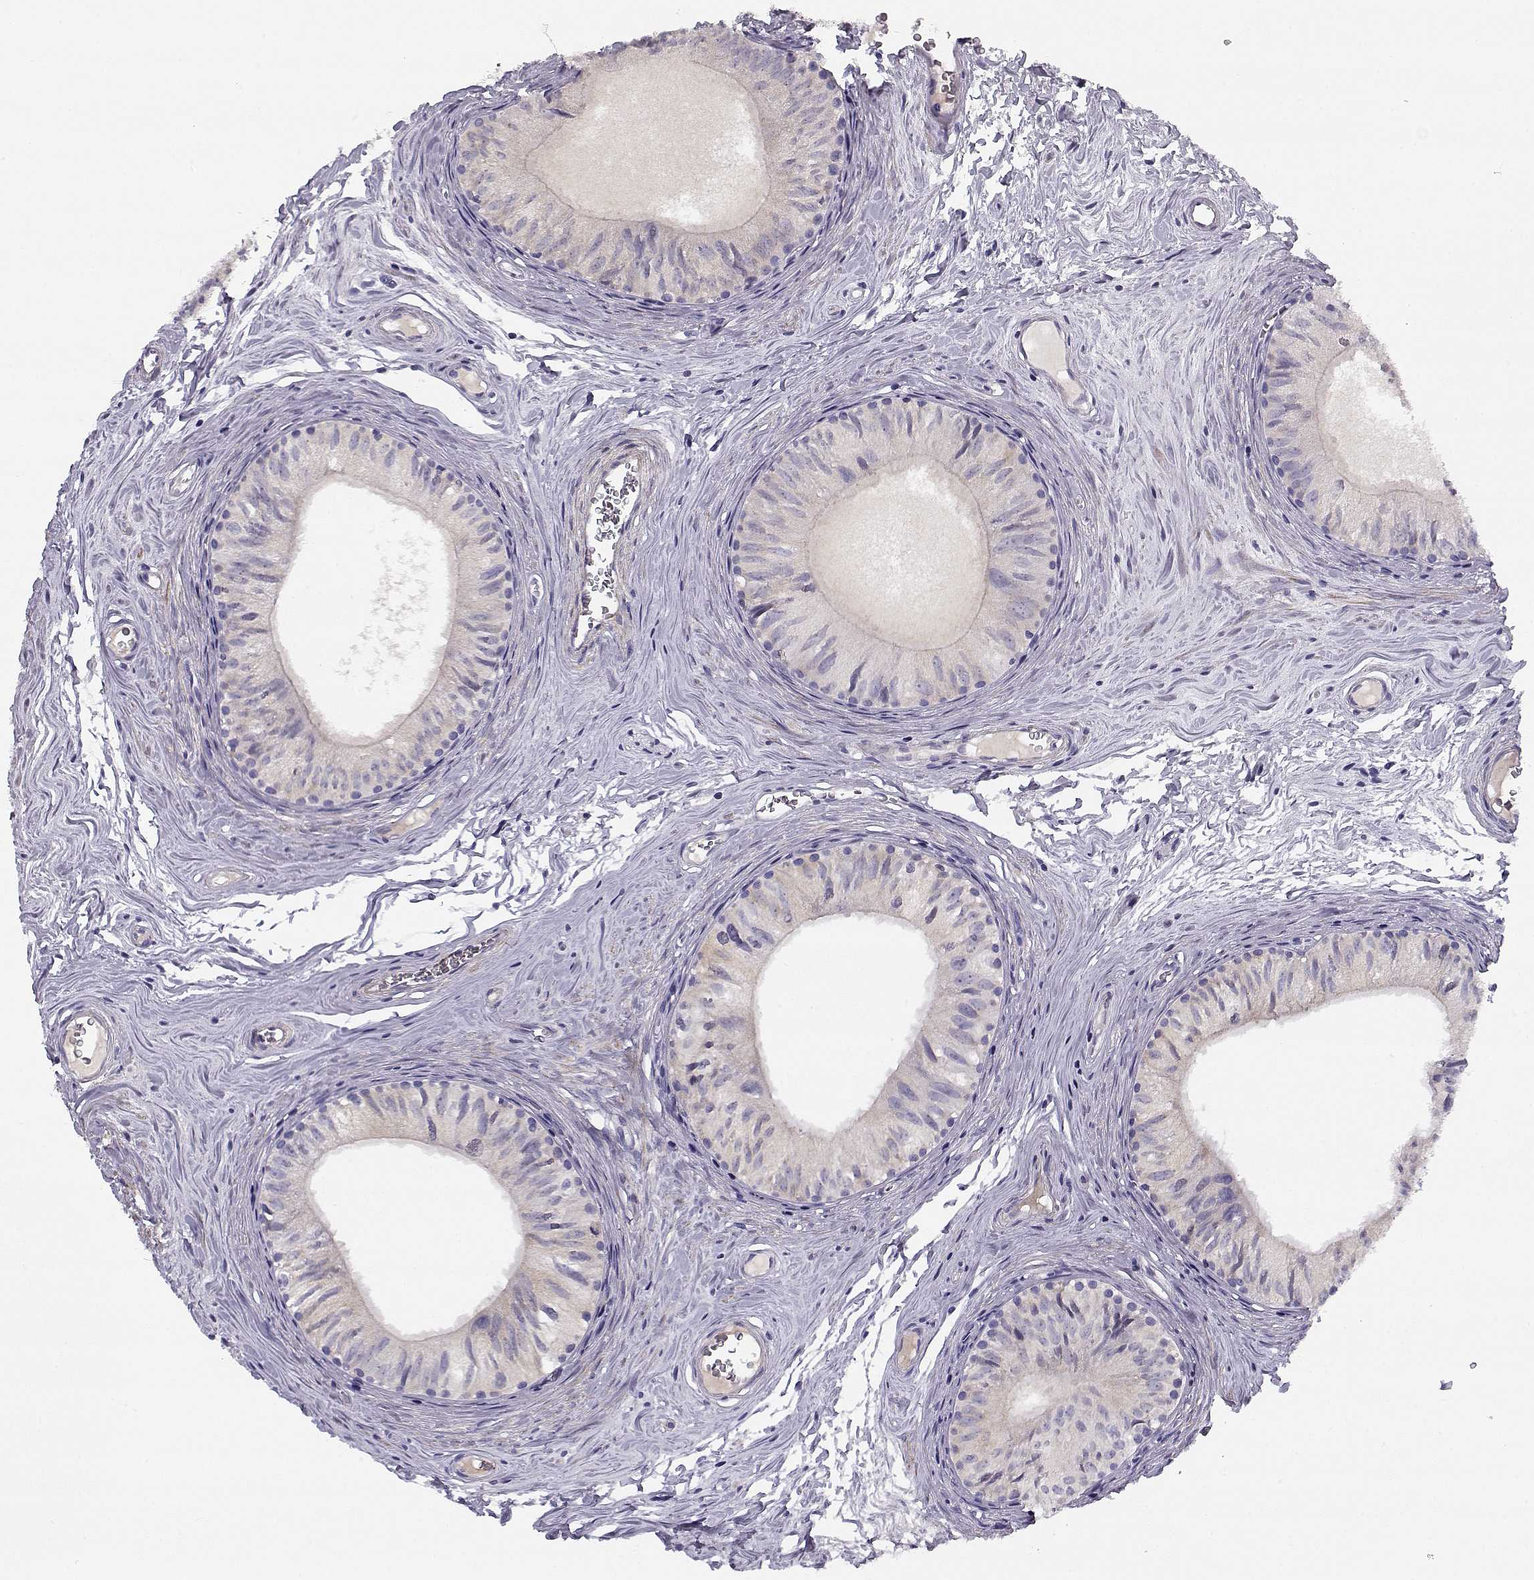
{"staining": {"intensity": "negative", "quantity": "none", "location": "none"}, "tissue": "epididymis", "cell_type": "Glandular cells", "image_type": "normal", "snomed": [{"axis": "morphology", "description": "Normal tissue, NOS"}, {"axis": "topography", "description": "Epididymis"}], "caption": "Glandular cells are negative for brown protein staining in normal epididymis. (Stains: DAB (3,3'-diaminobenzidine) immunohistochemistry with hematoxylin counter stain, Microscopy: brightfield microscopy at high magnification).", "gene": "CREB3L3", "patient": {"sex": "male", "age": 52}}